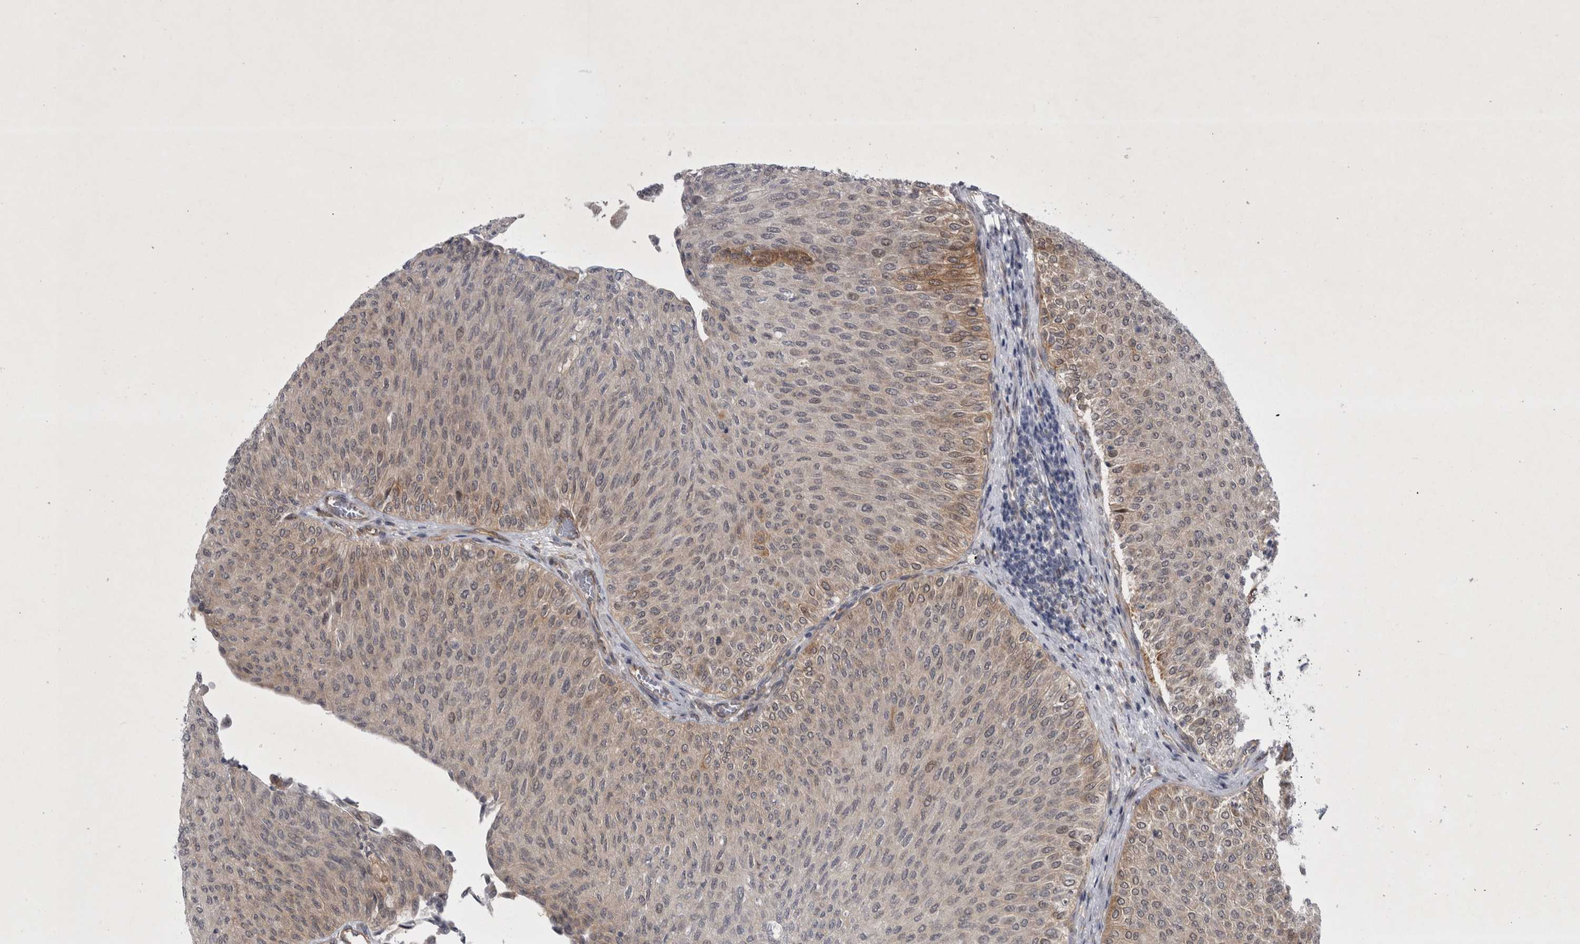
{"staining": {"intensity": "weak", "quantity": ">75%", "location": "cytoplasmic/membranous"}, "tissue": "urothelial cancer", "cell_type": "Tumor cells", "image_type": "cancer", "snomed": [{"axis": "morphology", "description": "Urothelial carcinoma, Low grade"}, {"axis": "topography", "description": "Urinary bladder"}], "caption": "An IHC image of tumor tissue is shown. Protein staining in brown highlights weak cytoplasmic/membranous positivity in urothelial cancer within tumor cells.", "gene": "PARP11", "patient": {"sex": "male", "age": 78}}